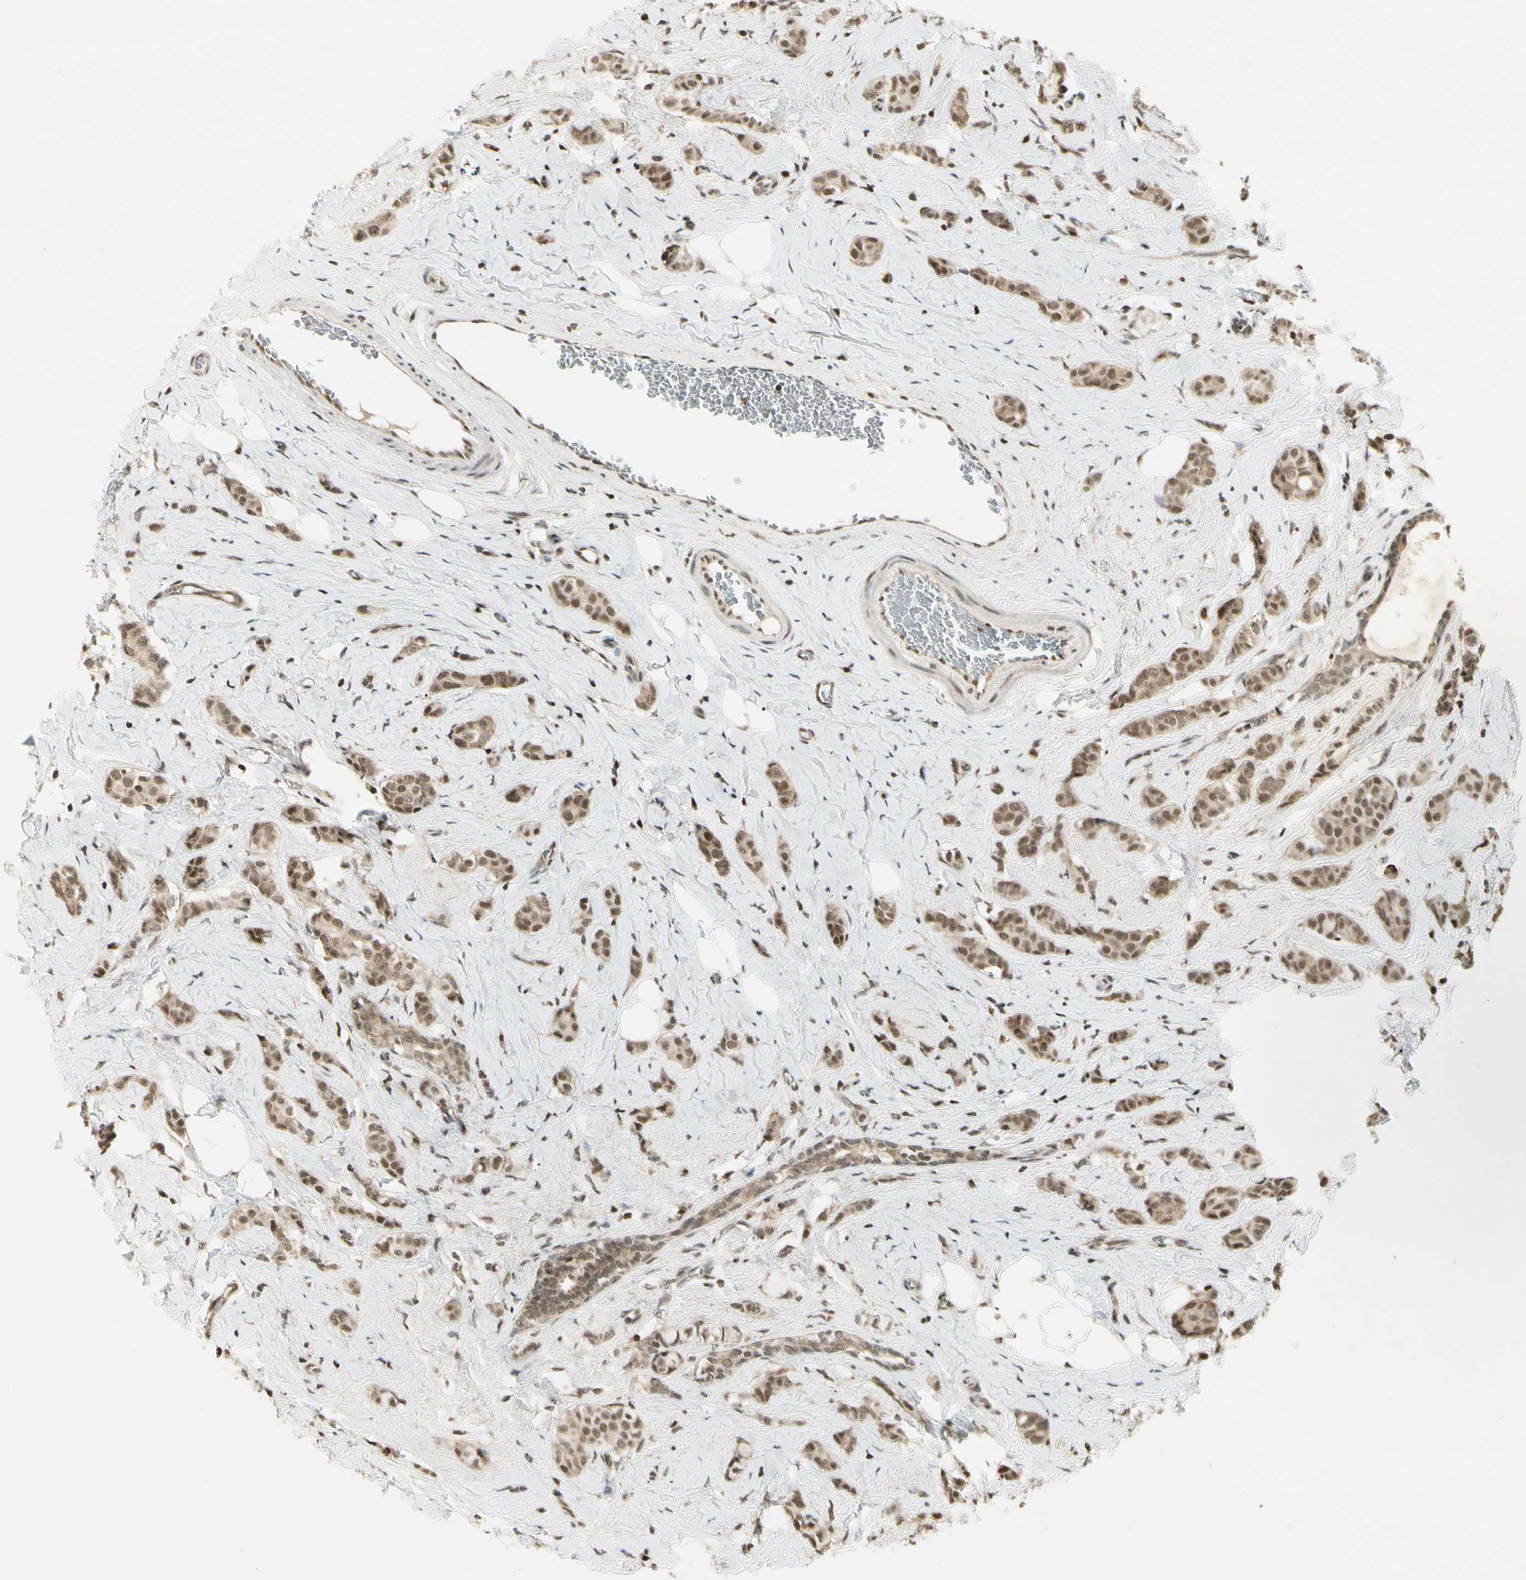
{"staining": {"intensity": "moderate", "quantity": "25%-75%", "location": "cytoplasmic/membranous,nuclear"}, "tissue": "breast cancer", "cell_type": "Tumor cells", "image_type": "cancer", "snomed": [{"axis": "morphology", "description": "Lobular carcinoma"}, {"axis": "topography", "description": "Breast"}], "caption": "Brown immunohistochemical staining in breast lobular carcinoma shows moderate cytoplasmic/membranous and nuclear staining in about 25%-75% of tumor cells. (brown staining indicates protein expression, while blue staining denotes nuclei).", "gene": "SMN2", "patient": {"sex": "female", "age": 60}}